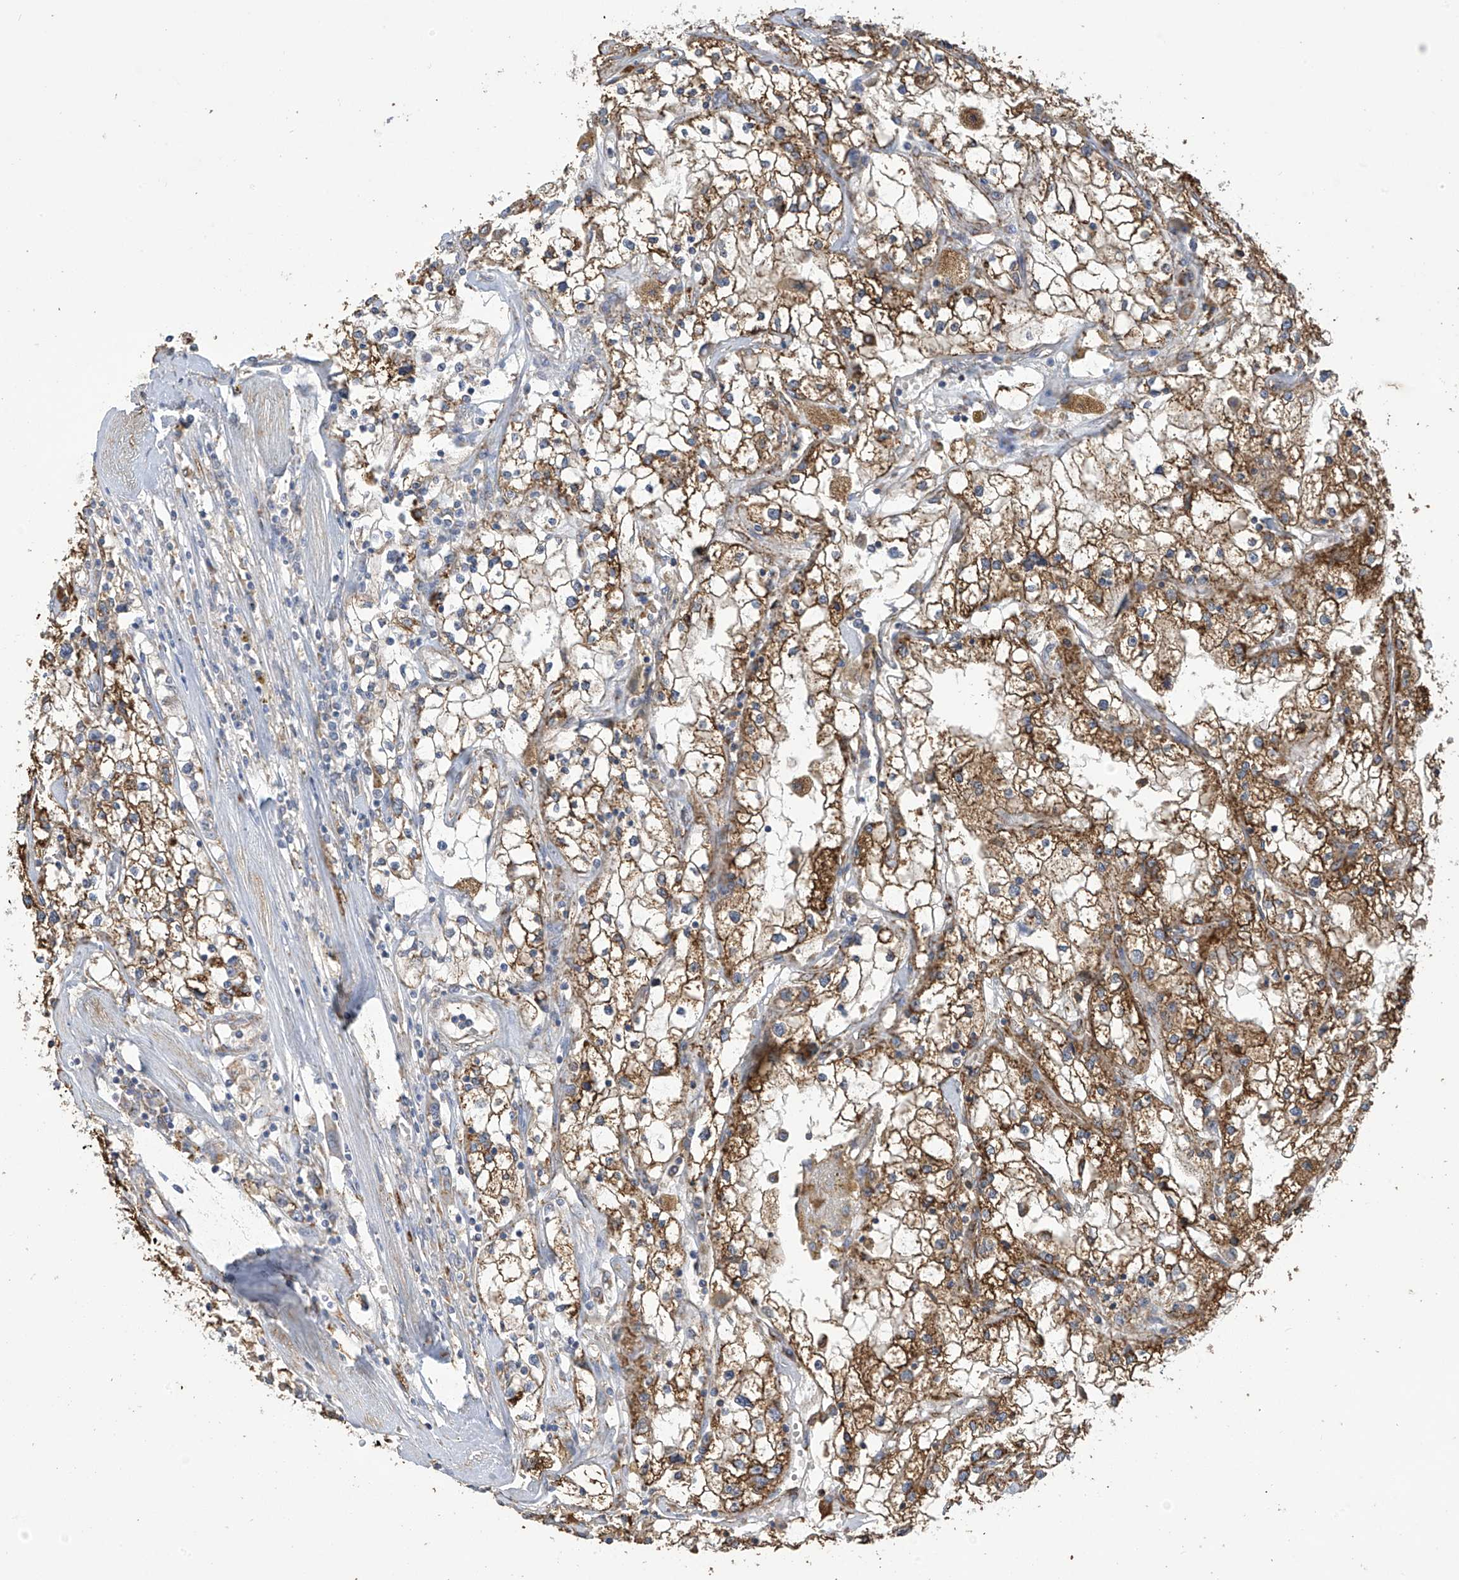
{"staining": {"intensity": "moderate", "quantity": ">75%", "location": "cytoplasmic/membranous"}, "tissue": "renal cancer", "cell_type": "Tumor cells", "image_type": "cancer", "snomed": [{"axis": "morphology", "description": "Adenocarcinoma, NOS"}, {"axis": "topography", "description": "Kidney"}], "caption": "The micrograph demonstrates a brown stain indicating the presence of a protein in the cytoplasmic/membranous of tumor cells in adenocarcinoma (renal).", "gene": "OGT", "patient": {"sex": "male", "age": 56}}